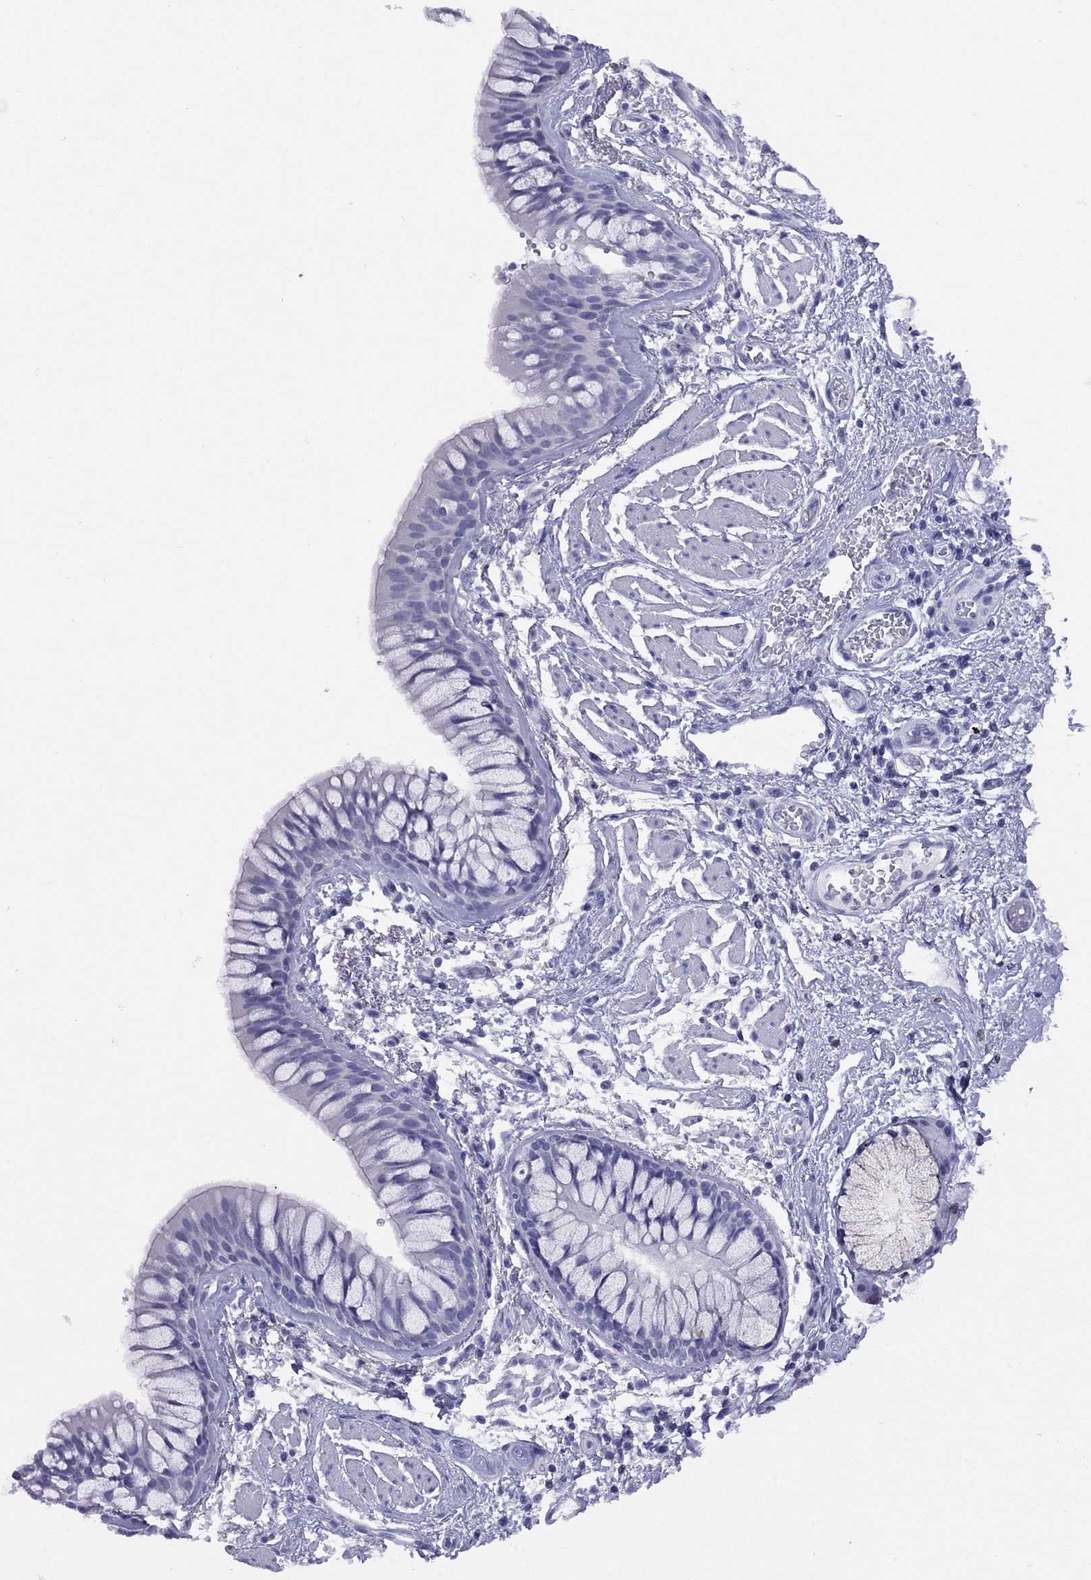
{"staining": {"intensity": "negative", "quantity": "none", "location": "none"}, "tissue": "bronchus", "cell_type": "Respiratory epithelial cells", "image_type": "normal", "snomed": [{"axis": "morphology", "description": "Normal tissue, NOS"}, {"axis": "topography", "description": "Bronchus"}, {"axis": "topography", "description": "Lung"}], "caption": "Respiratory epithelial cells show no significant positivity in benign bronchus. Nuclei are stained in blue.", "gene": "GRIA2", "patient": {"sex": "female", "age": 57}}